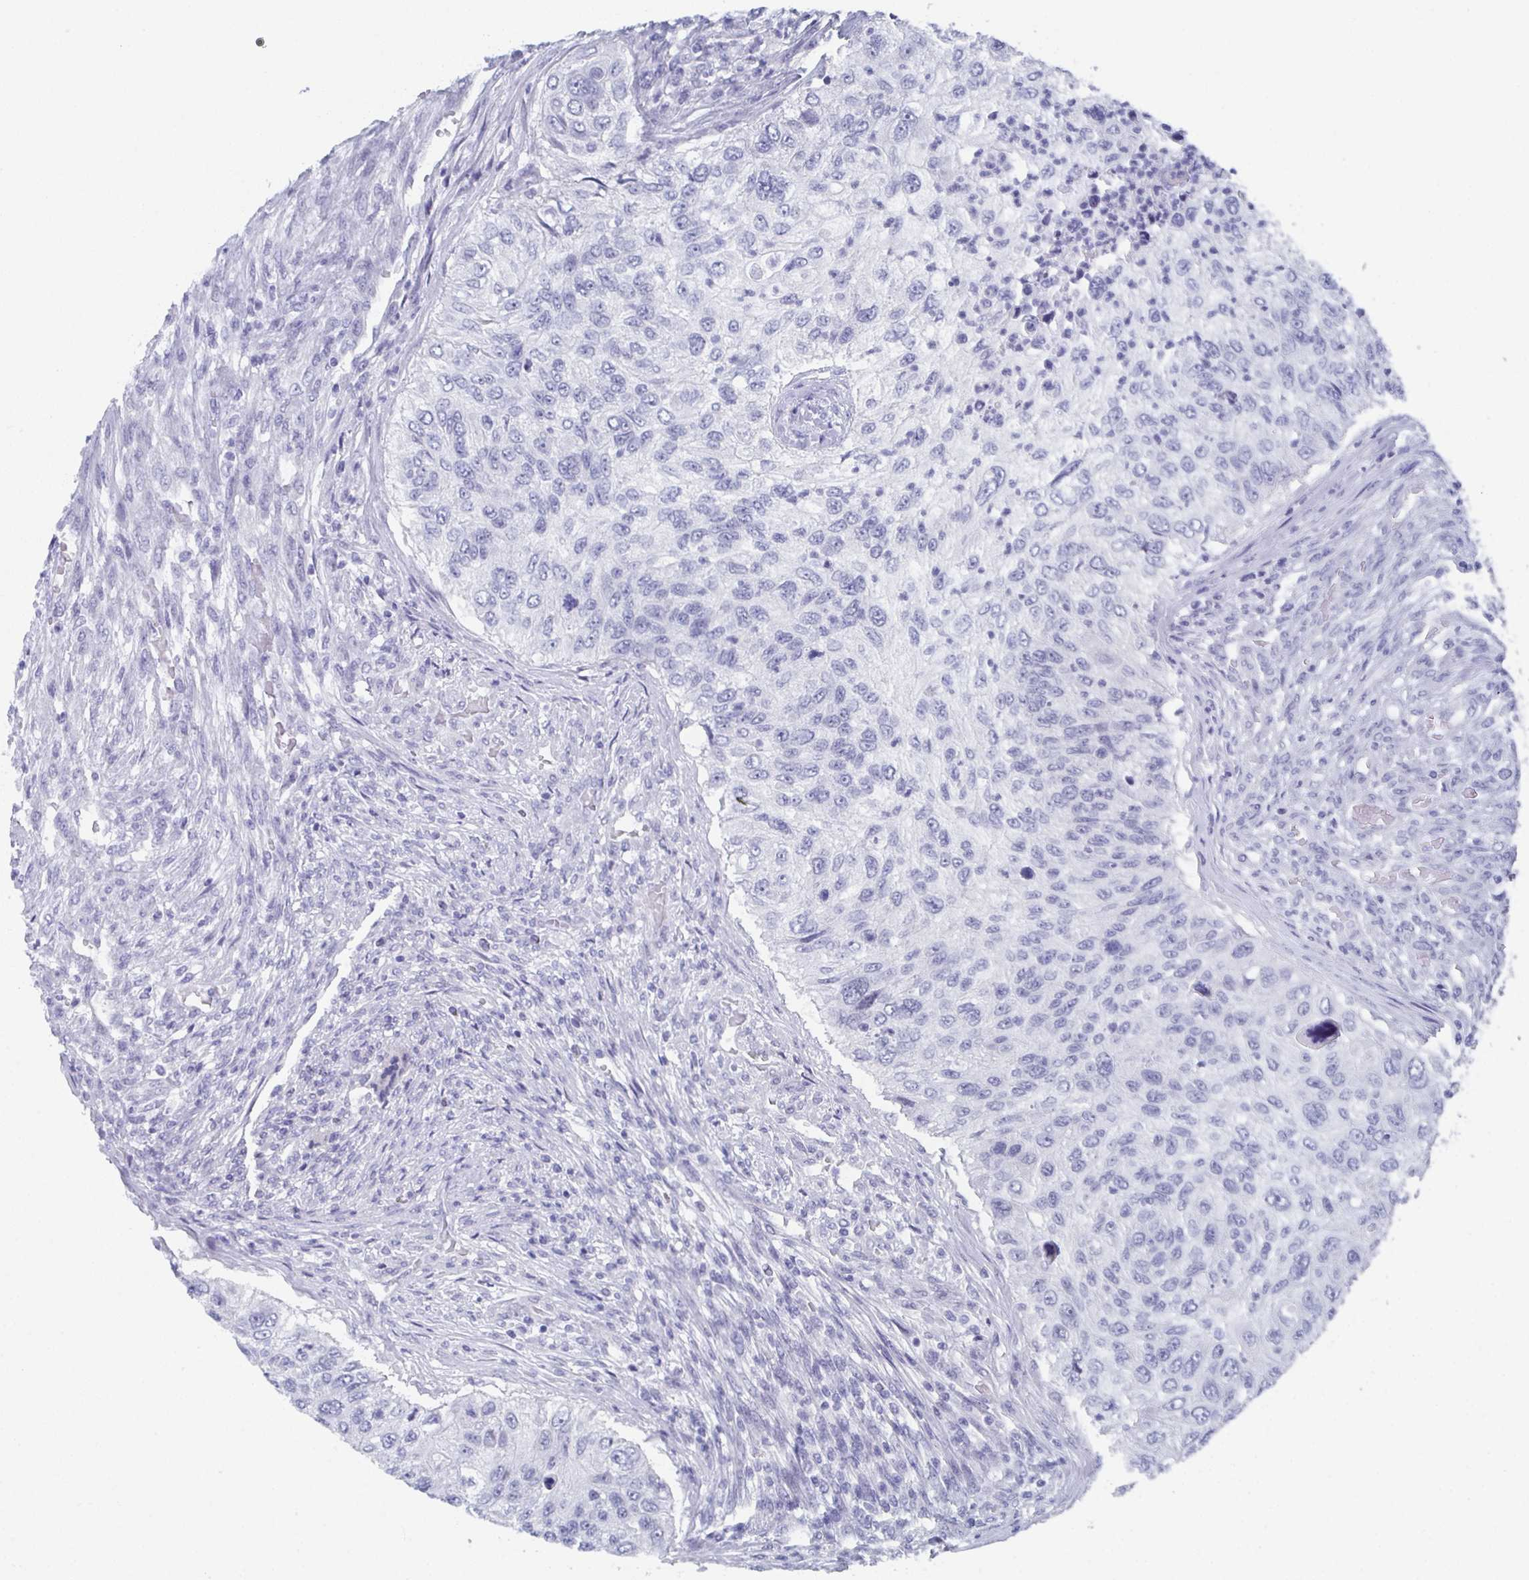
{"staining": {"intensity": "negative", "quantity": "none", "location": "none"}, "tissue": "urothelial cancer", "cell_type": "Tumor cells", "image_type": "cancer", "snomed": [{"axis": "morphology", "description": "Urothelial carcinoma, High grade"}, {"axis": "topography", "description": "Urinary bladder"}], "caption": "This is a image of IHC staining of urothelial cancer, which shows no staining in tumor cells.", "gene": "DYDC2", "patient": {"sex": "female", "age": 60}}